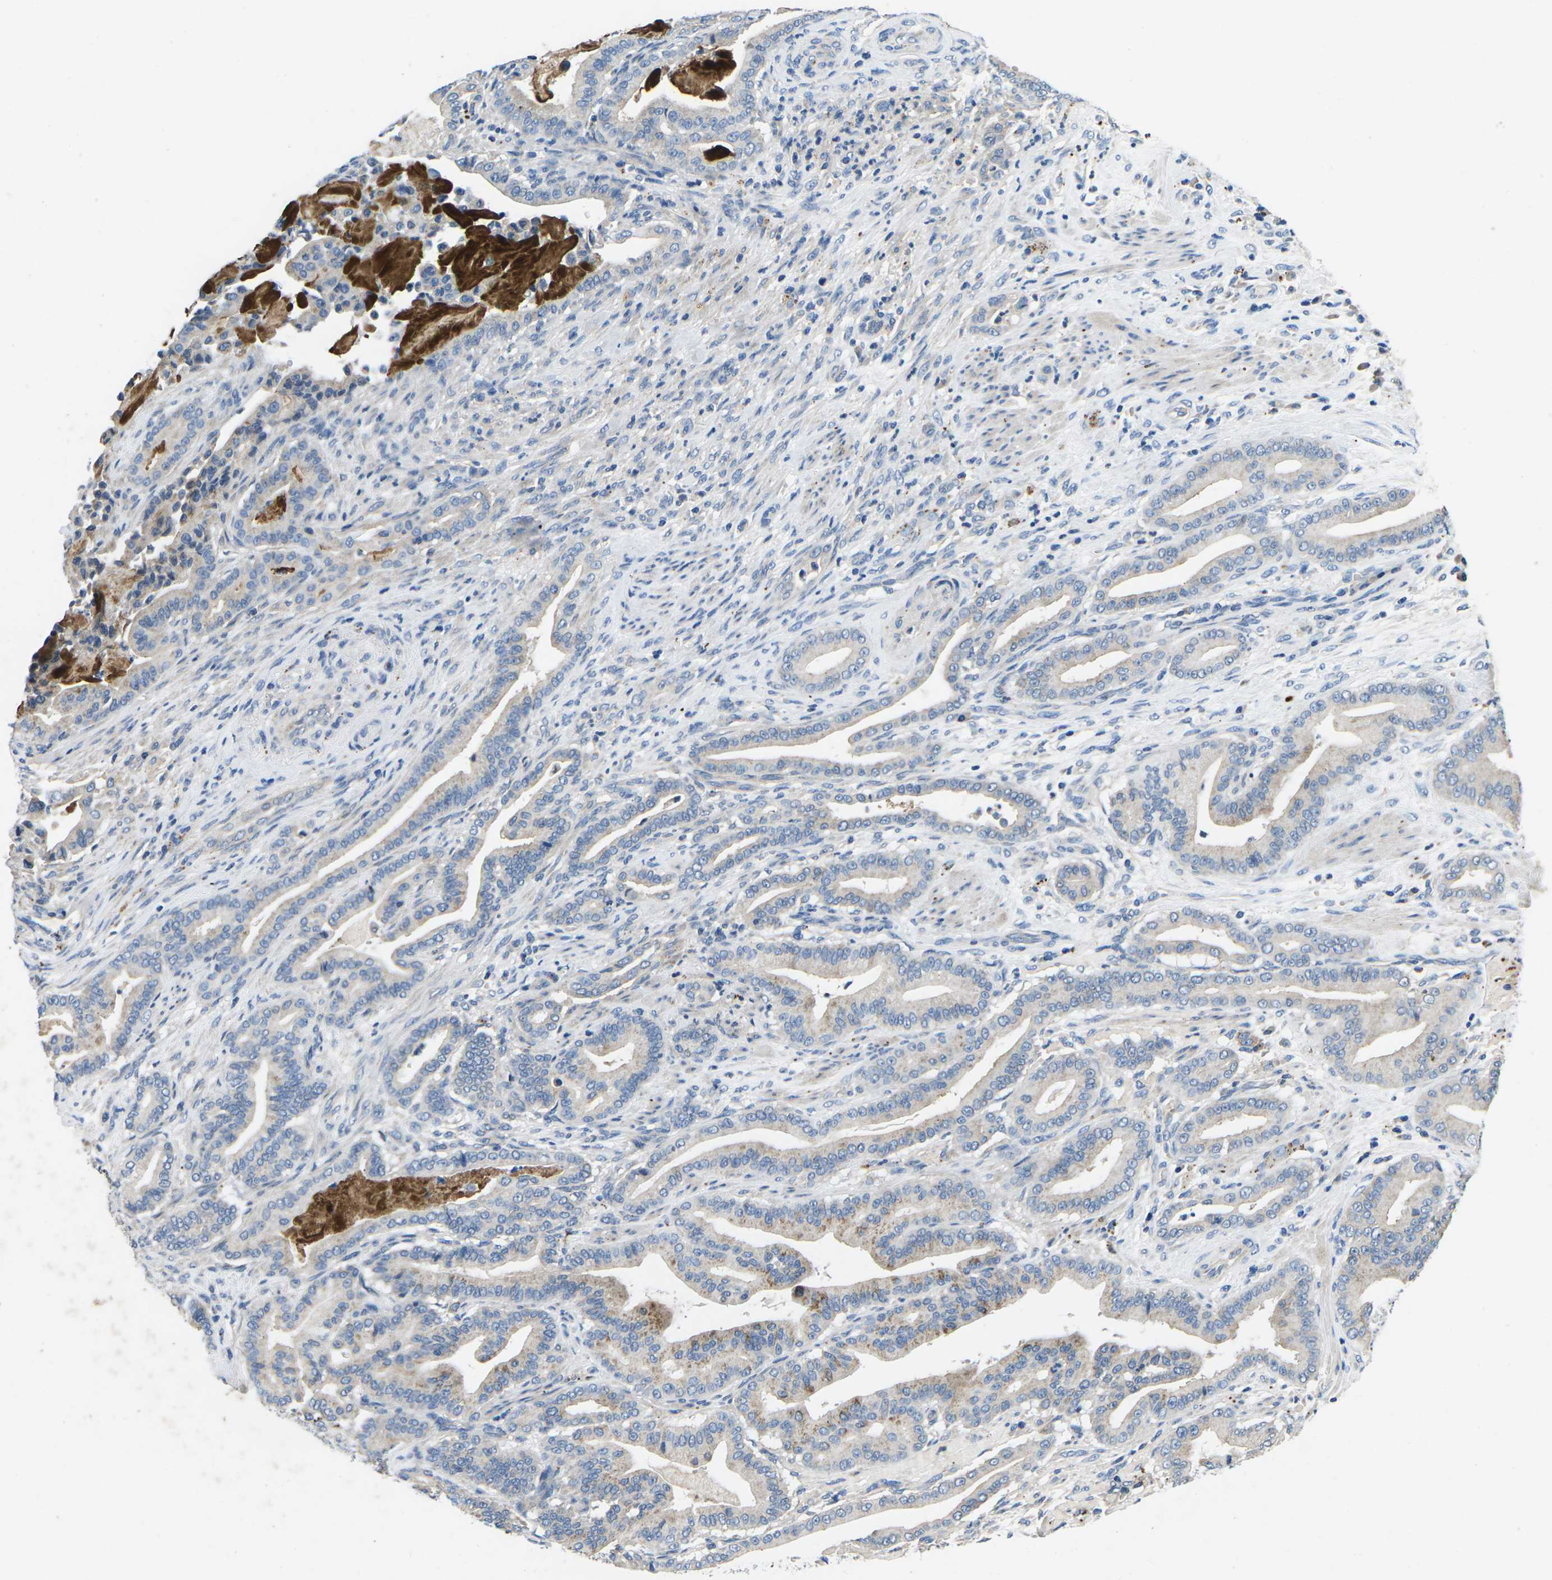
{"staining": {"intensity": "moderate", "quantity": "<25%", "location": "cytoplasmic/membranous"}, "tissue": "pancreatic cancer", "cell_type": "Tumor cells", "image_type": "cancer", "snomed": [{"axis": "morphology", "description": "Normal tissue, NOS"}, {"axis": "morphology", "description": "Adenocarcinoma, NOS"}, {"axis": "topography", "description": "Pancreas"}], "caption": "A low amount of moderate cytoplasmic/membranous staining is present in about <25% of tumor cells in adenocarcinoma (pancreatic) tissue.", "gene": "PDCD6IP", "patient": {"sex": "male", "age": 63}}